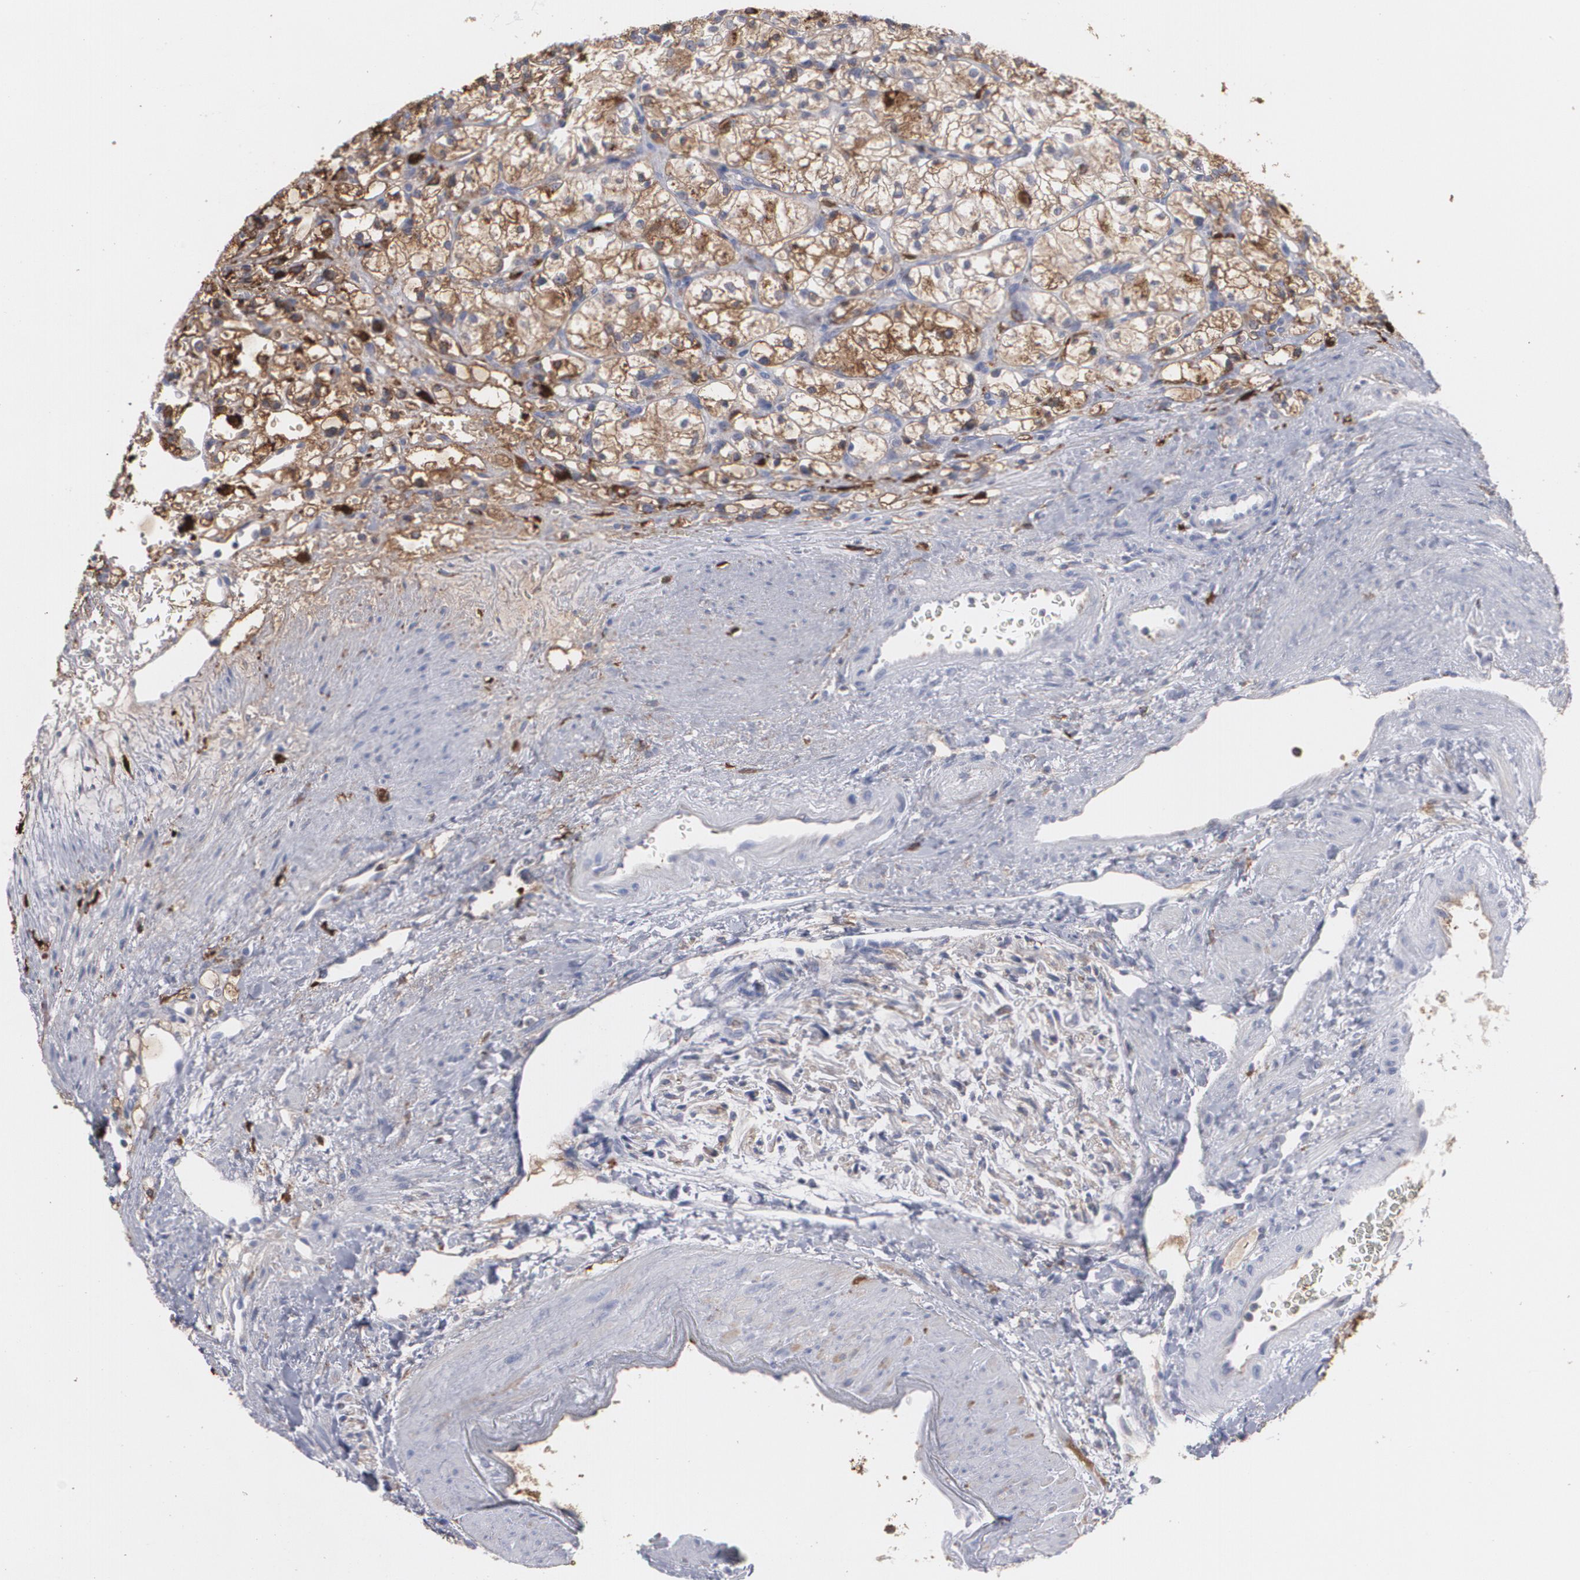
{"staining": {"intensity": "strong", "quantity": ">75%", "location": "cytoplasmic/membranous"}, "tissue": "renal cancer", "cell_type": "Tumor cells", "image_type": "cancer", "snomed": [{"axis": "morphology", "description": "Adenocarcinoma, NOS"}, {"axis": "topography", "description": "Kidney"}], "caption": "This image shows IHC staining of human renal cancer, with high strong cytoplasmic/membranous positivity in approximately >75% of tumor cells.", "gene": "ODC1", "patient": {"sex": "female", "age": 60}}